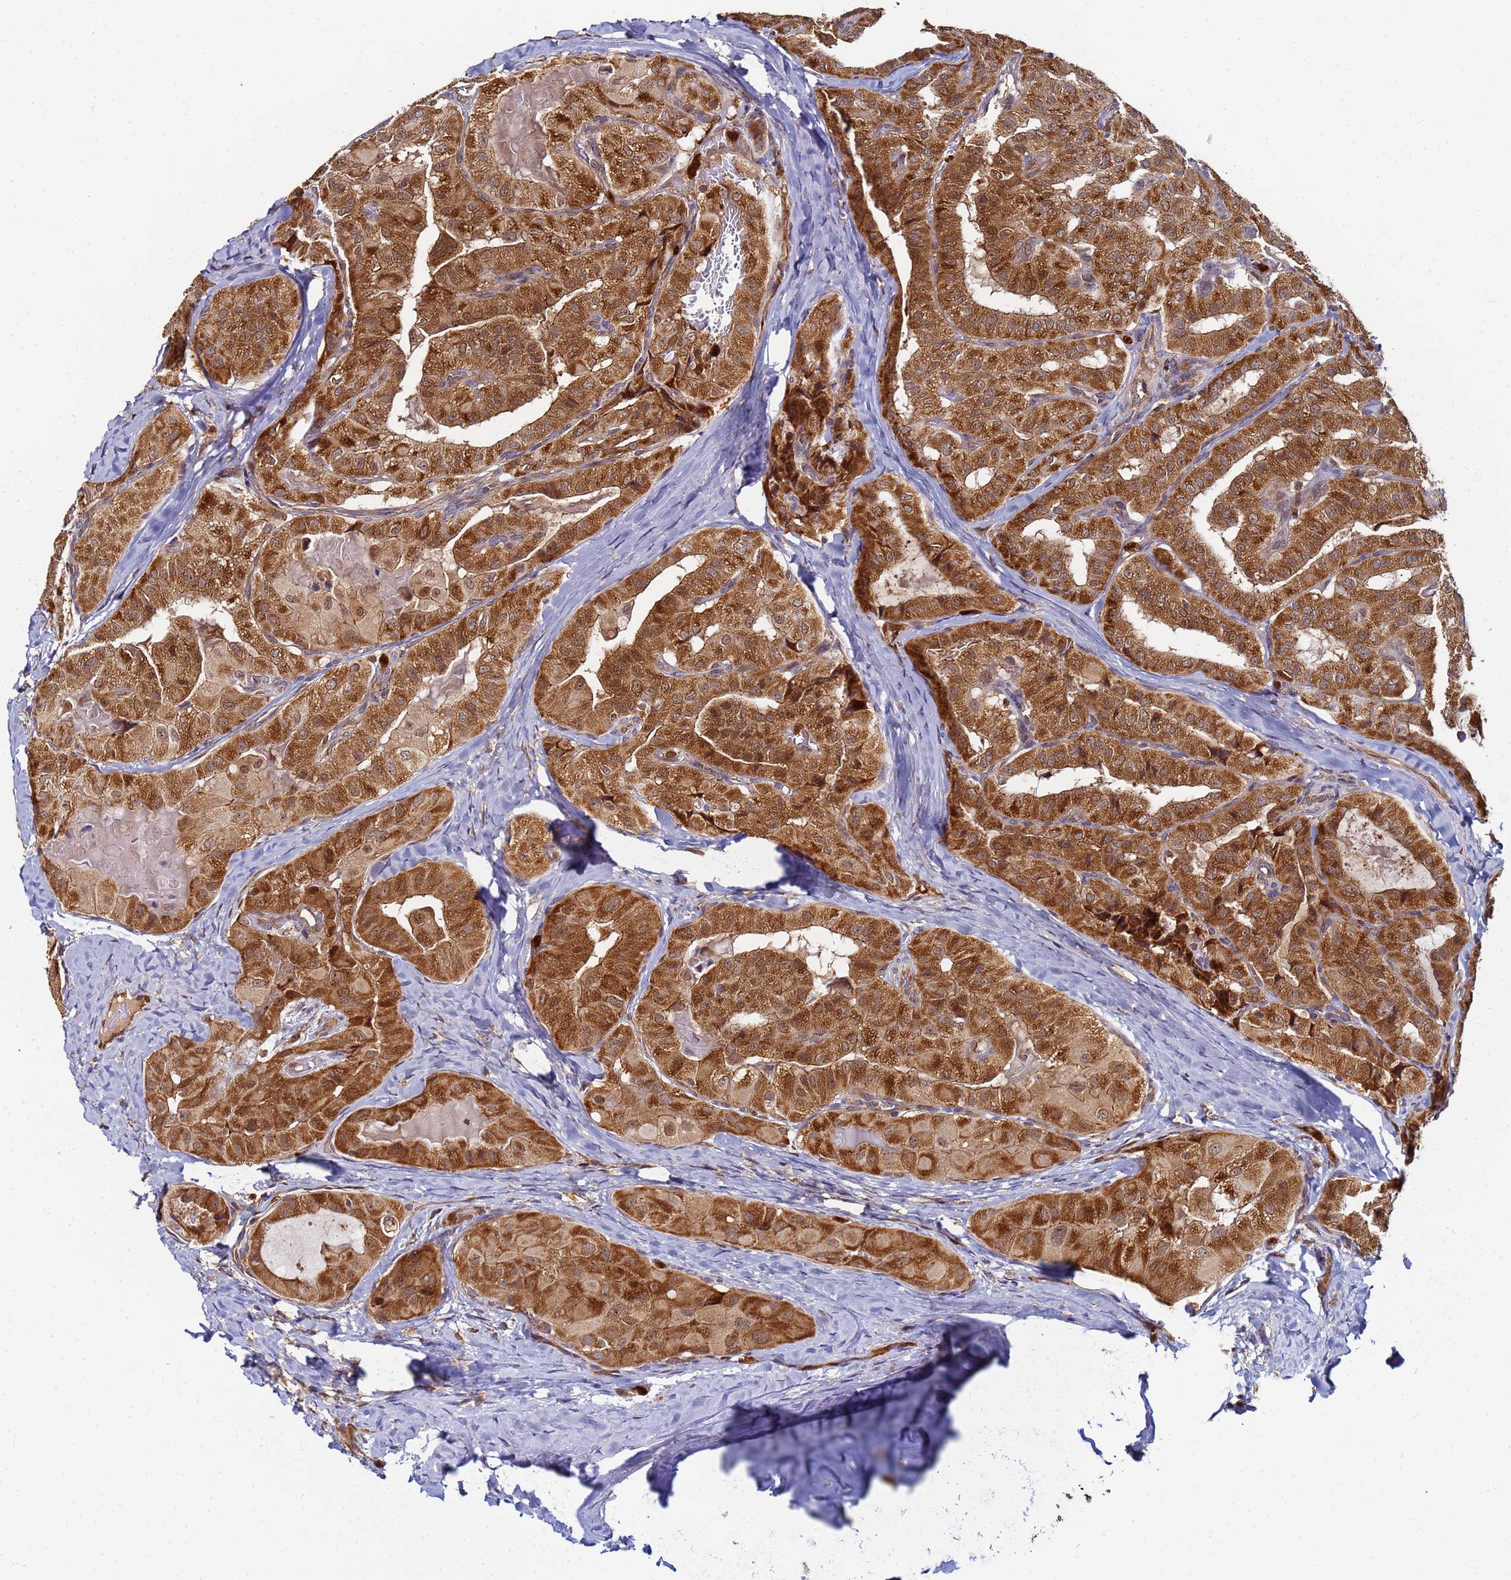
{"staining": {"intensity": "strong", "quantity": ">75%", "location": "cytoplasmic/membranous,nuclear"}, "tissue": "thyroid cancer", "cell_type": "Tumor cells", "image_type": "cancer", "snomed": [{"axis": "morphology", "description": "Normal tissue, NOS"}, {"axis": "morphology", "description": "Papillary adenocarcinoma, NOS"}, {"axis": "topography", "description": "Thyroid gland"}], "caption": "This histopathology image displays IHC staining of human papillary adenocarcinoma (thyroid), with high strong cytoplasmic/membranous and nuclear staining in about >75% of tumor cells.", "gene": "CCDC127", "patient": {"sex": "female", "age": 59}}